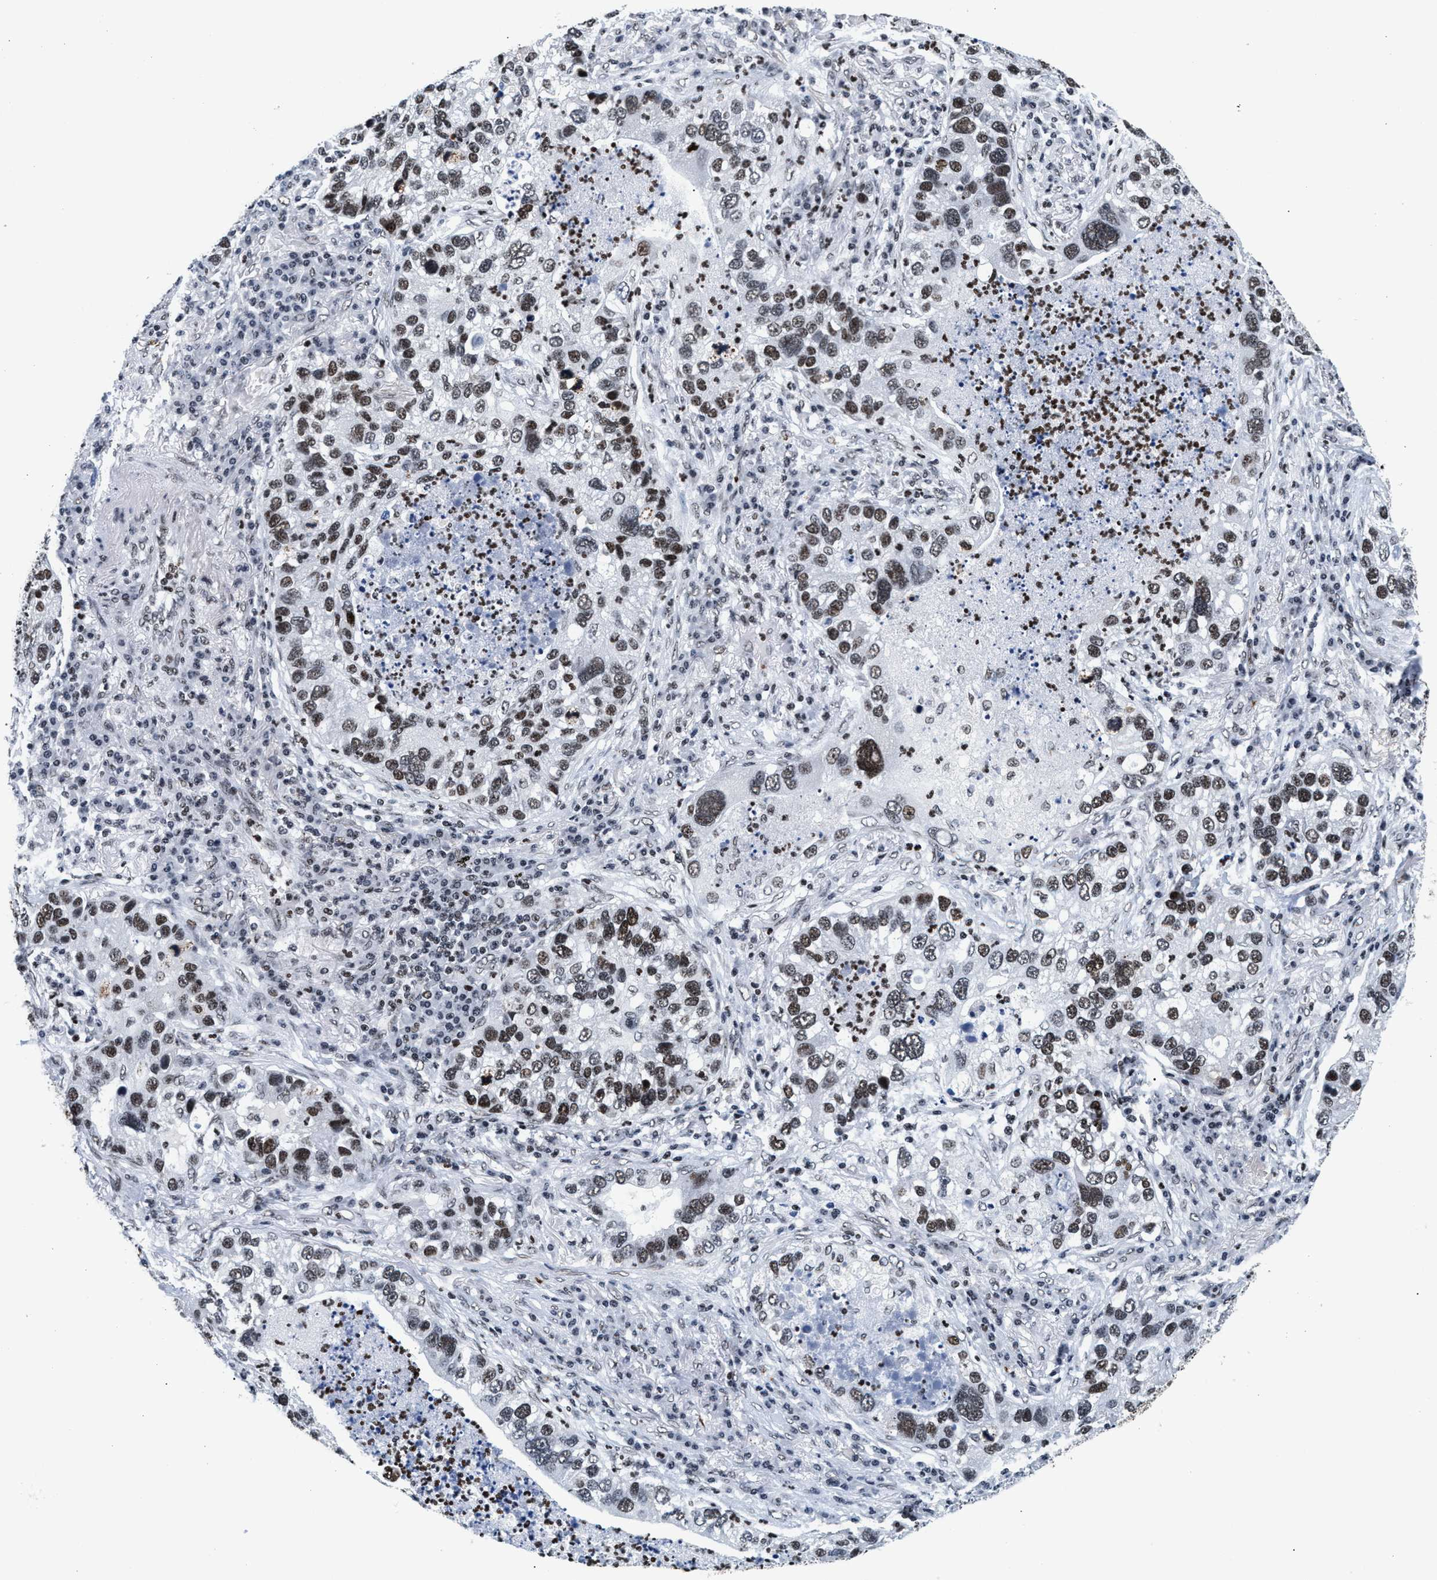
{"staining": {"intensity": "moderate", "quantity": ">75%", "location": "nuclear"}, "tissue": "lung cancer", "cell_type": "Tumor cells", "image_type": "cancer", "snomed": [{"axis": "morphology", "description": "Normal tissue, NOS"}, {"axis": "morphology", "description": "Adenocarcinoma, NOS"}, {"axis": "topography", "description": "Bronchus"}, {"axis": "topography", "description": "Lung"}], "caption": "Immunohistochemical staining of human lung cancer (adenocarcinoma) demonstrates medium levels of moderate nuclear positivity in about >75% of tumor cells.", "gene": "RAD21", "patient": {"sex": "male", "age": 54}}